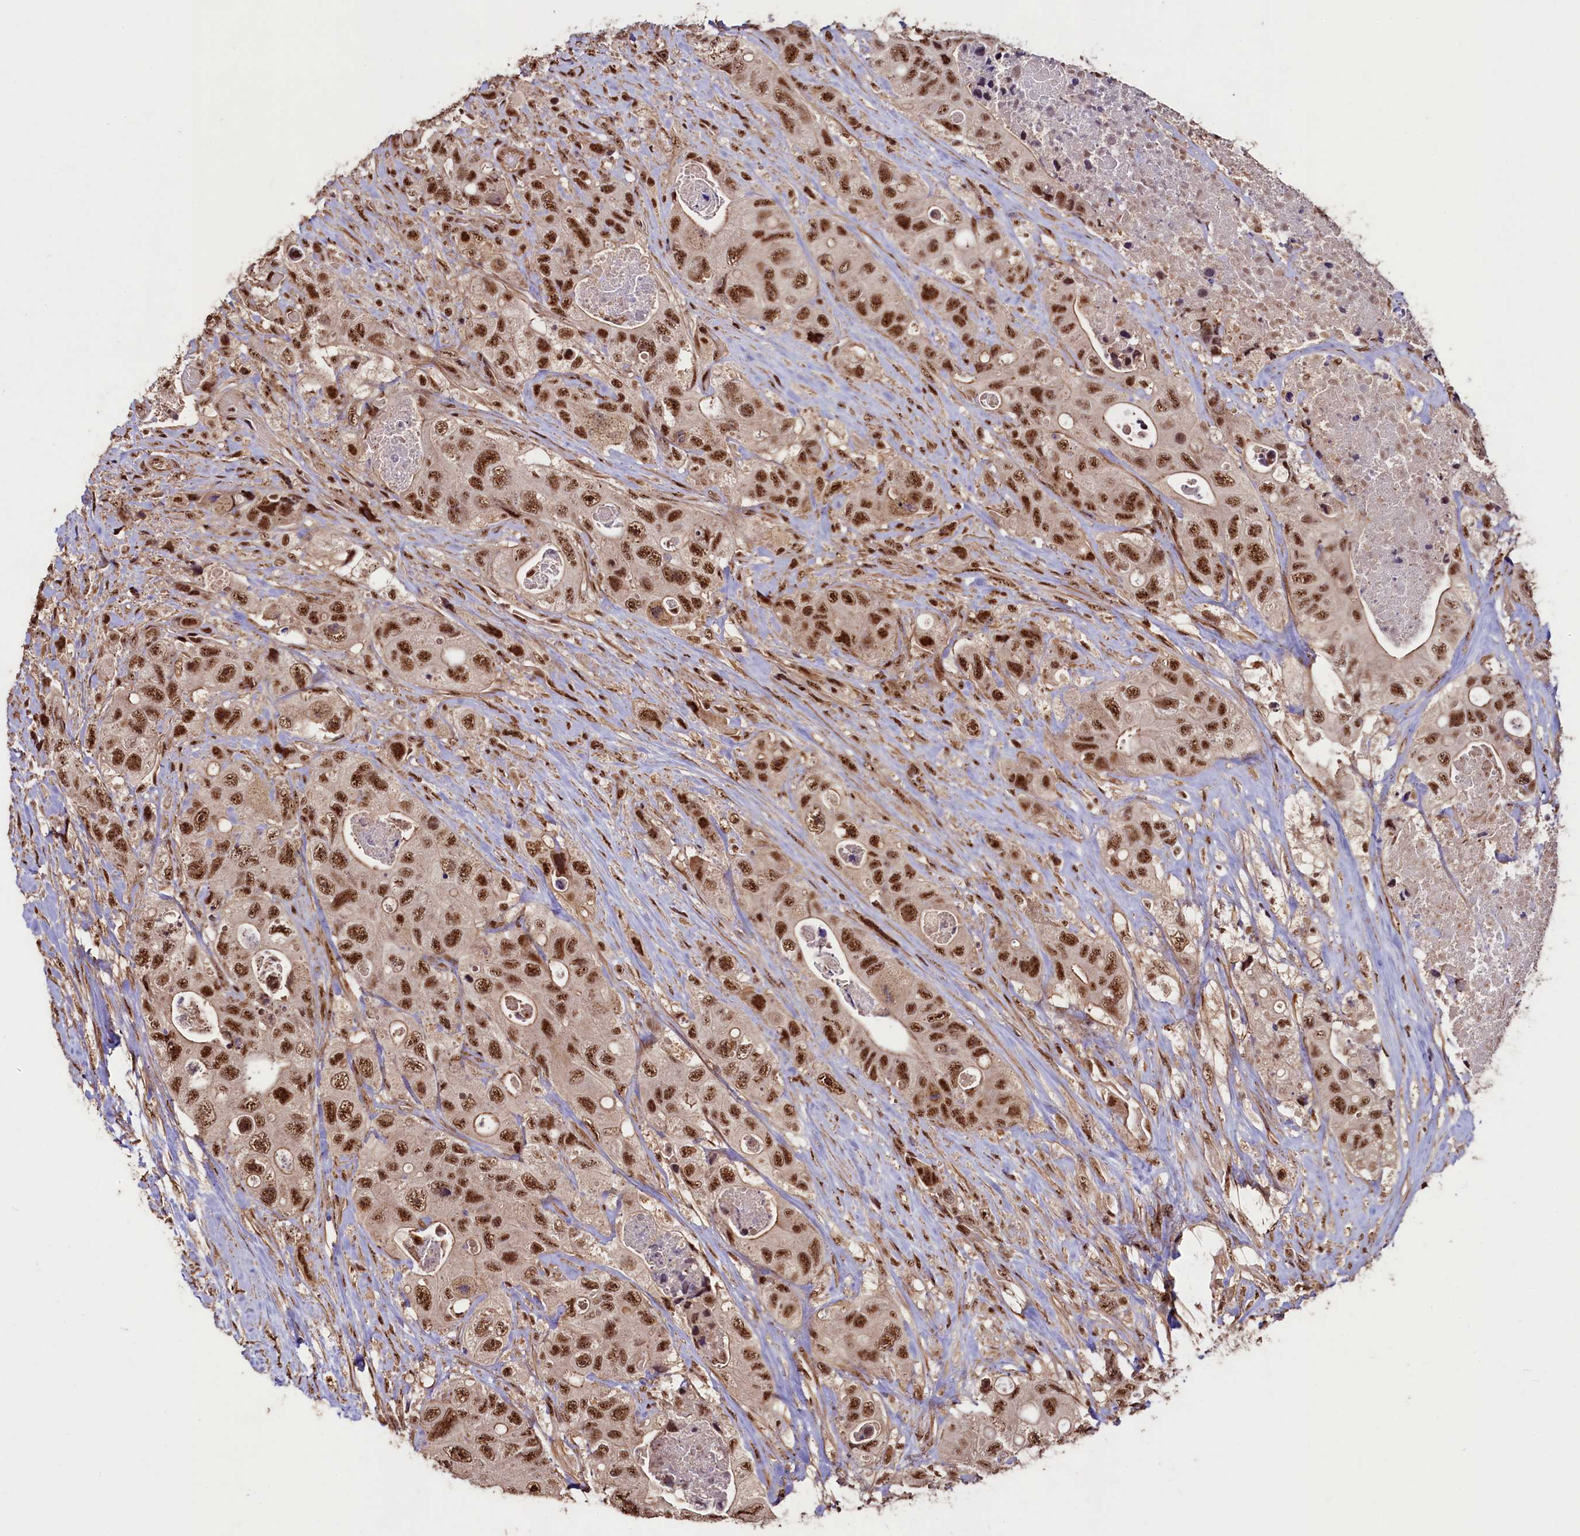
{"staining": {"intensity": "strong", "quantity": ">75%", "location": "nuclear"}, "tissue": "colorectal cancer", "cell_type": "Tumor cells", "image_type": "cancer", "snomed": [{"axis": "morphology", "description": "Adenocarcinoma, NOS"}, {"axis": "topography", "description": "Colon"}], "caption": "DAB (3,3'-diaminobenzidine) immunohistochemical staining of human colorectal adenocarcinoma displays strong nuclear protein positivity in approximately >75% of tumor cells. The staining is performed using DAB brown chromogen to label protein expression. The nuclei are counter-stained blue using hematoxylin.", "gene": "SFSWAP", "patient": {"sex": "female", "age": 46}}